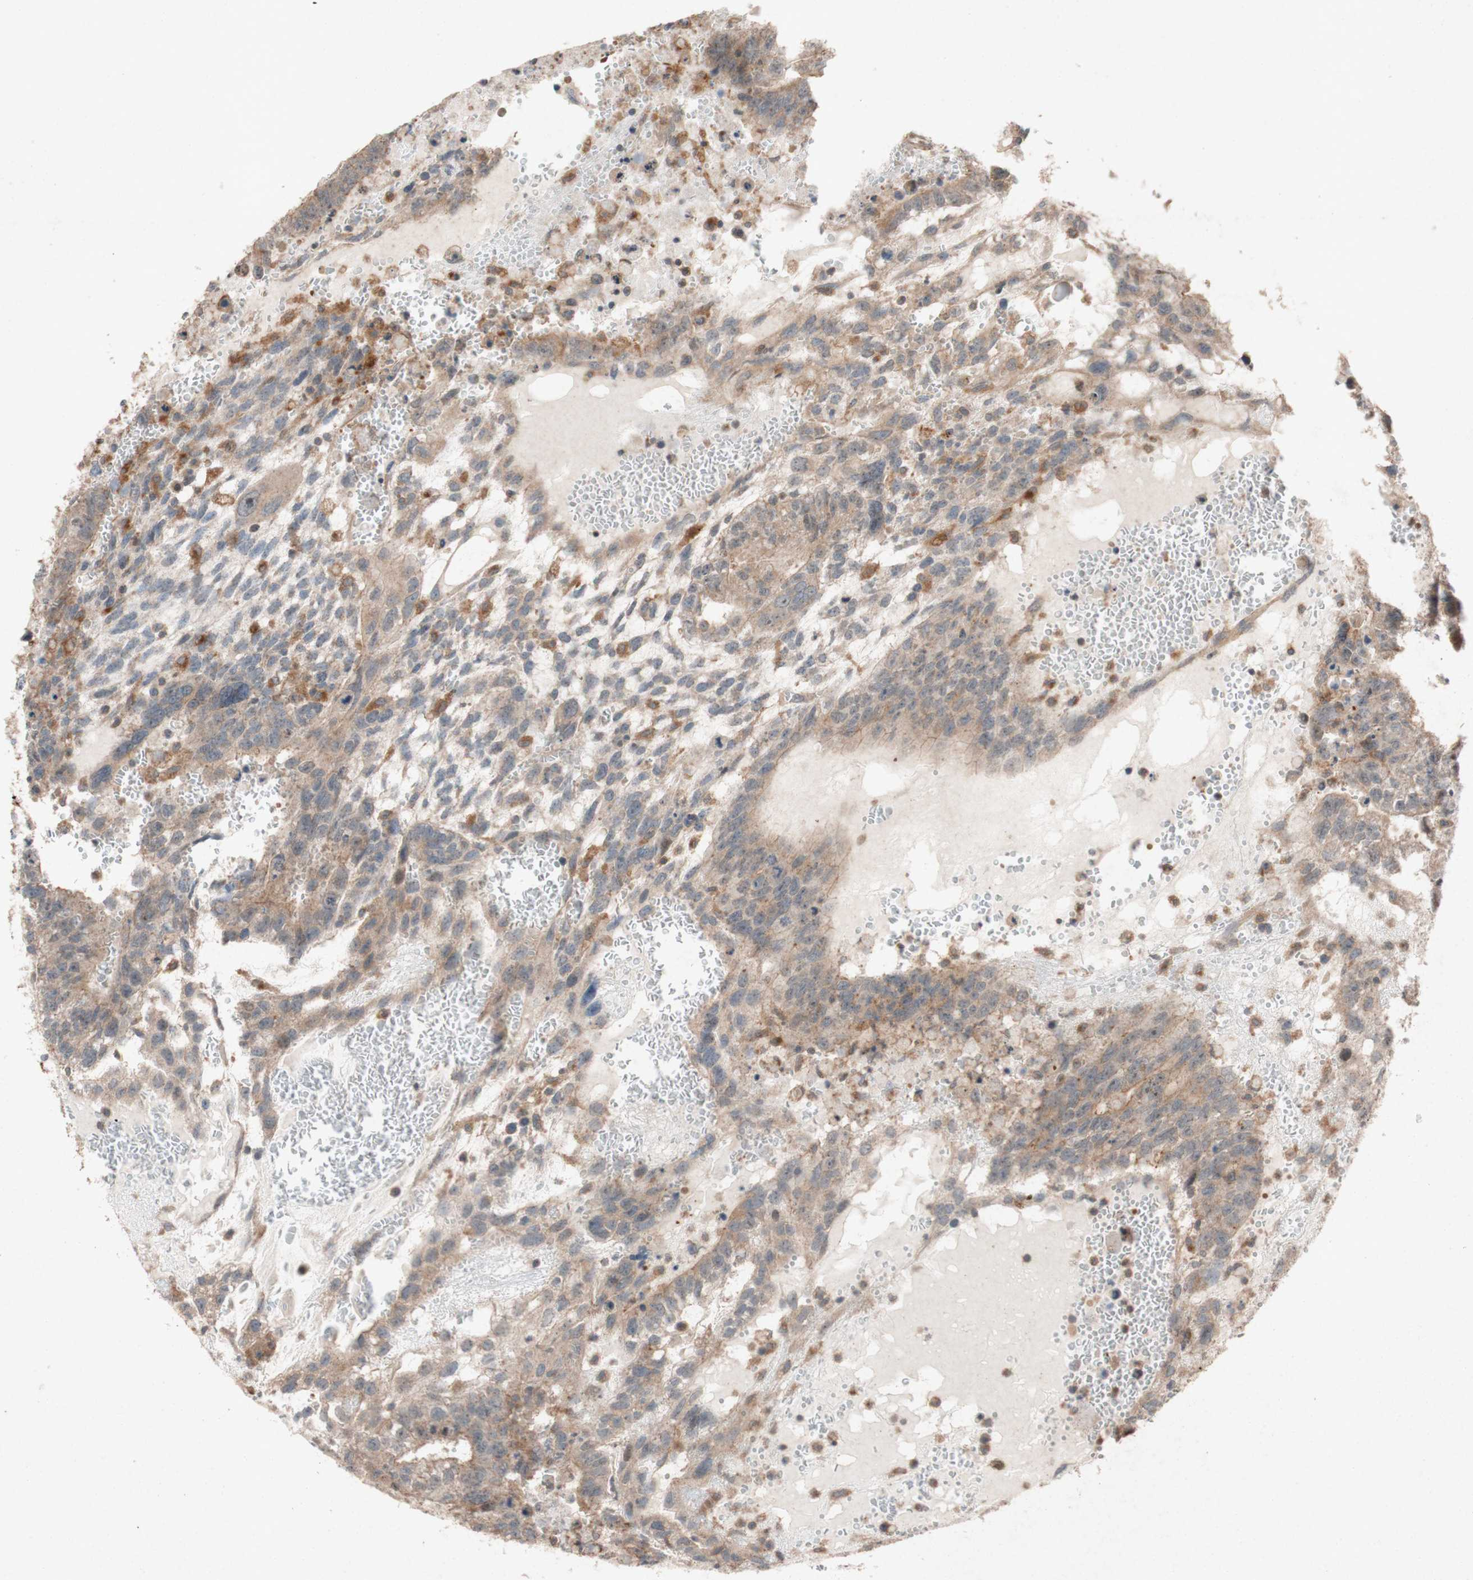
{"staining": {"intensity": "moderate", "quantity": ">75%", "location": "cytoplasmic/membranous"}, "tissue": "testis cancer", "cell_type": "Tumor cells", "image_type": "cancer", "snomed": [{"axis": "morphology", "description": "Seminoma, NOS"}, {"axis": "morphology", "description": "Carcinoma, Embryonal, NOS"}, {"axis": "topography", "description": "Testis"}], "caption": "Testis seminoma stained with immunohistochemistry (IHC) reveals moderate cytoplasmic/membranous positivity in about >75% of tumor cells. (DAB (3,3'-diaminobenzidine) = brown stain, brightfield microscopy at high magnification).", "gene": "ATP6V1F", "patient": {"sex": "male", "age": 52}}